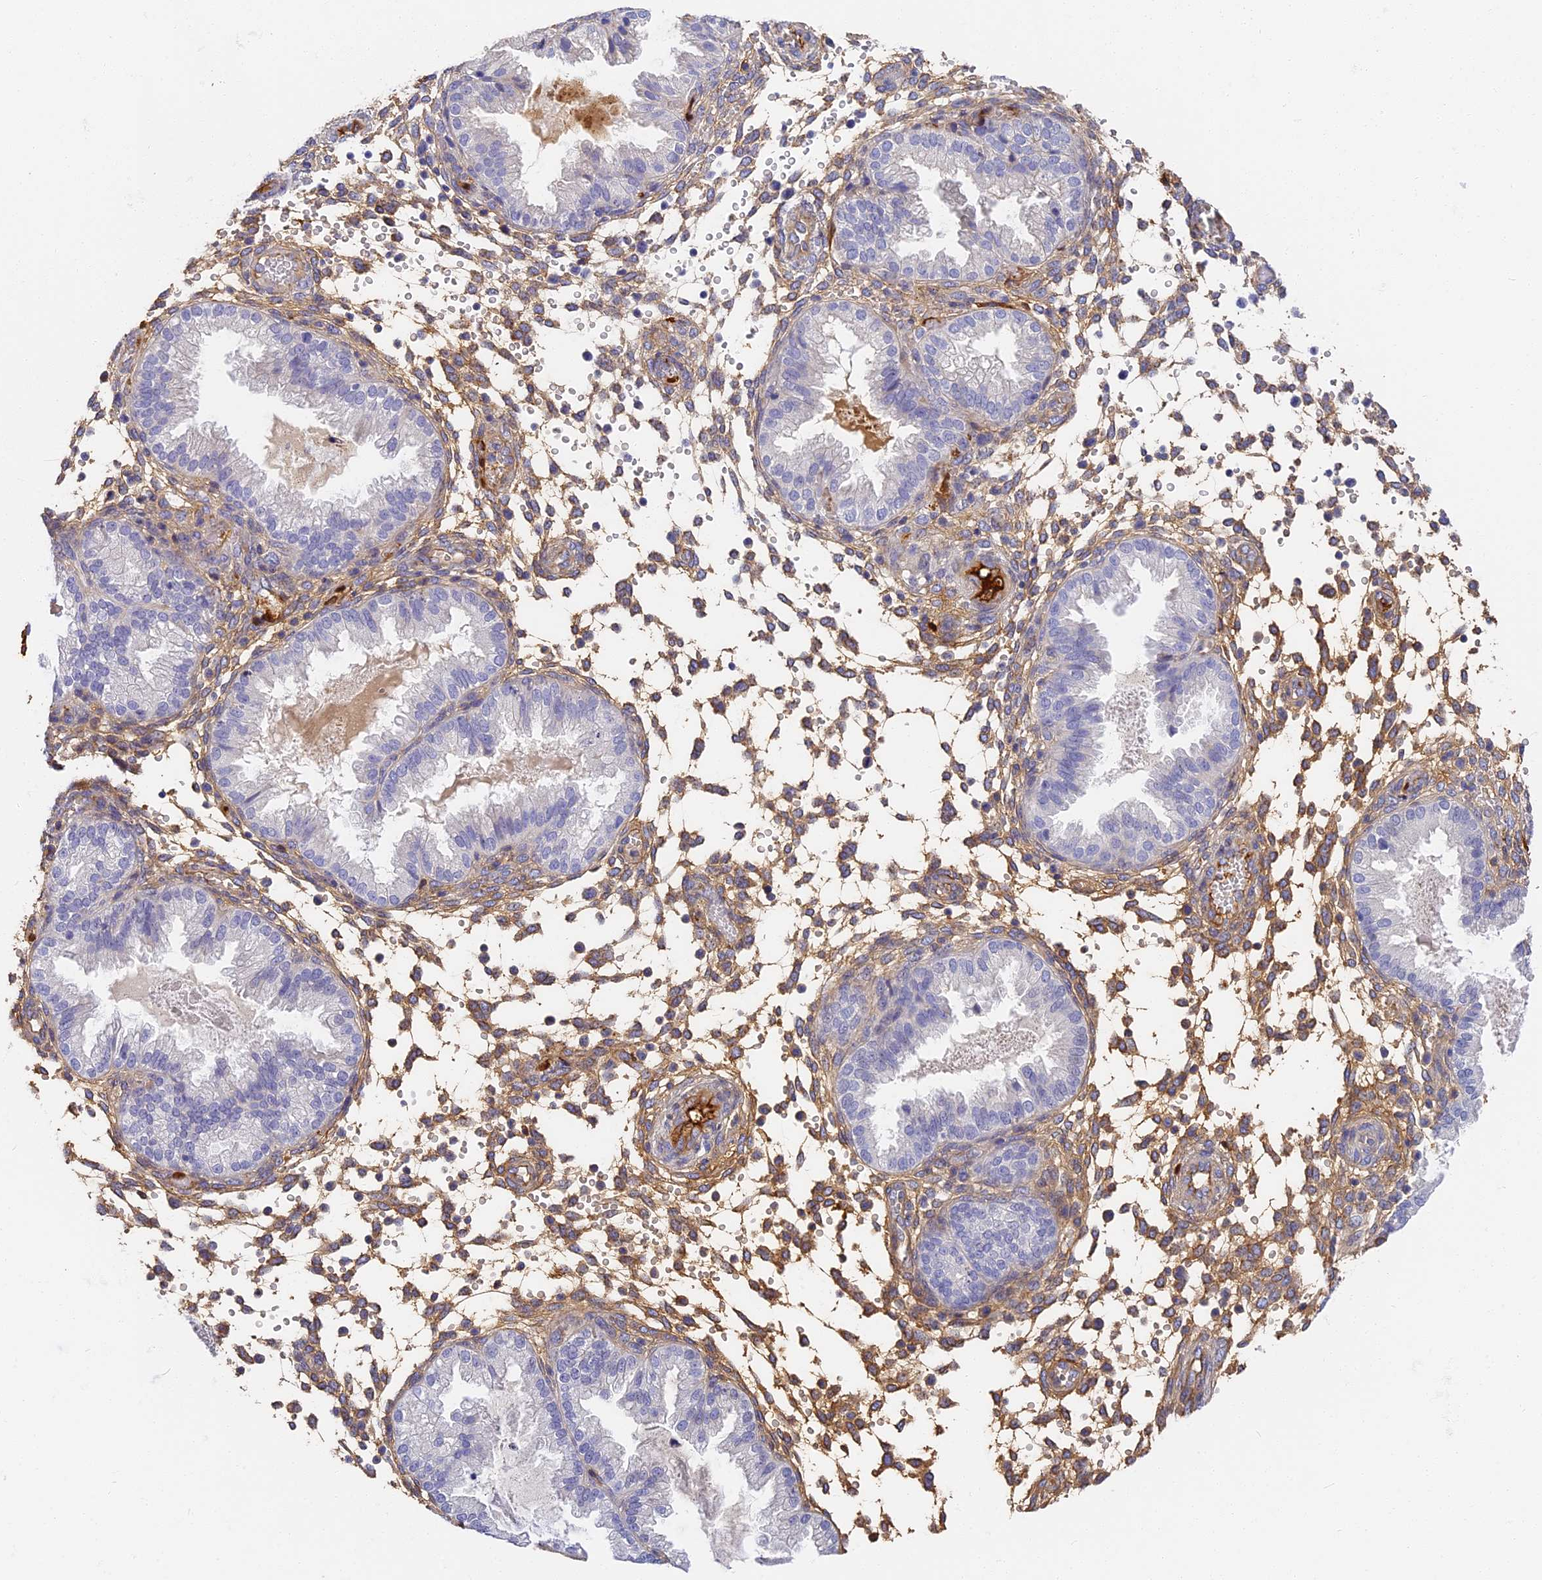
{"staining": {"intensity": "moderate", "quantity": "25%-75%", "location": "cytoplasmic/membranous"}, "tissue": "endometrium", "cell_type": "Cells in endometrial stroma", "image_type": "normal", "snomed": [{"axis": "morphology", "description": "Normal tissue, NOS"}, {"axis": "topography", "description": "Endometrium"}], "caption": "A high-resolution histopathology image shows immunohistochemistry staining of unremarkable endometrium, which reveals moderate cytoplasmic/membranous positivity in about 25%-75% of cells in endometrial stroma. The staining was performed using DAB (3,3'-diaminobenzidine), with brown indicating positive protein expression. Nuclei are stained blue with hematoxylin.", "gene": "ITIH1", "patient": {"sex": "female", "age": 33}}